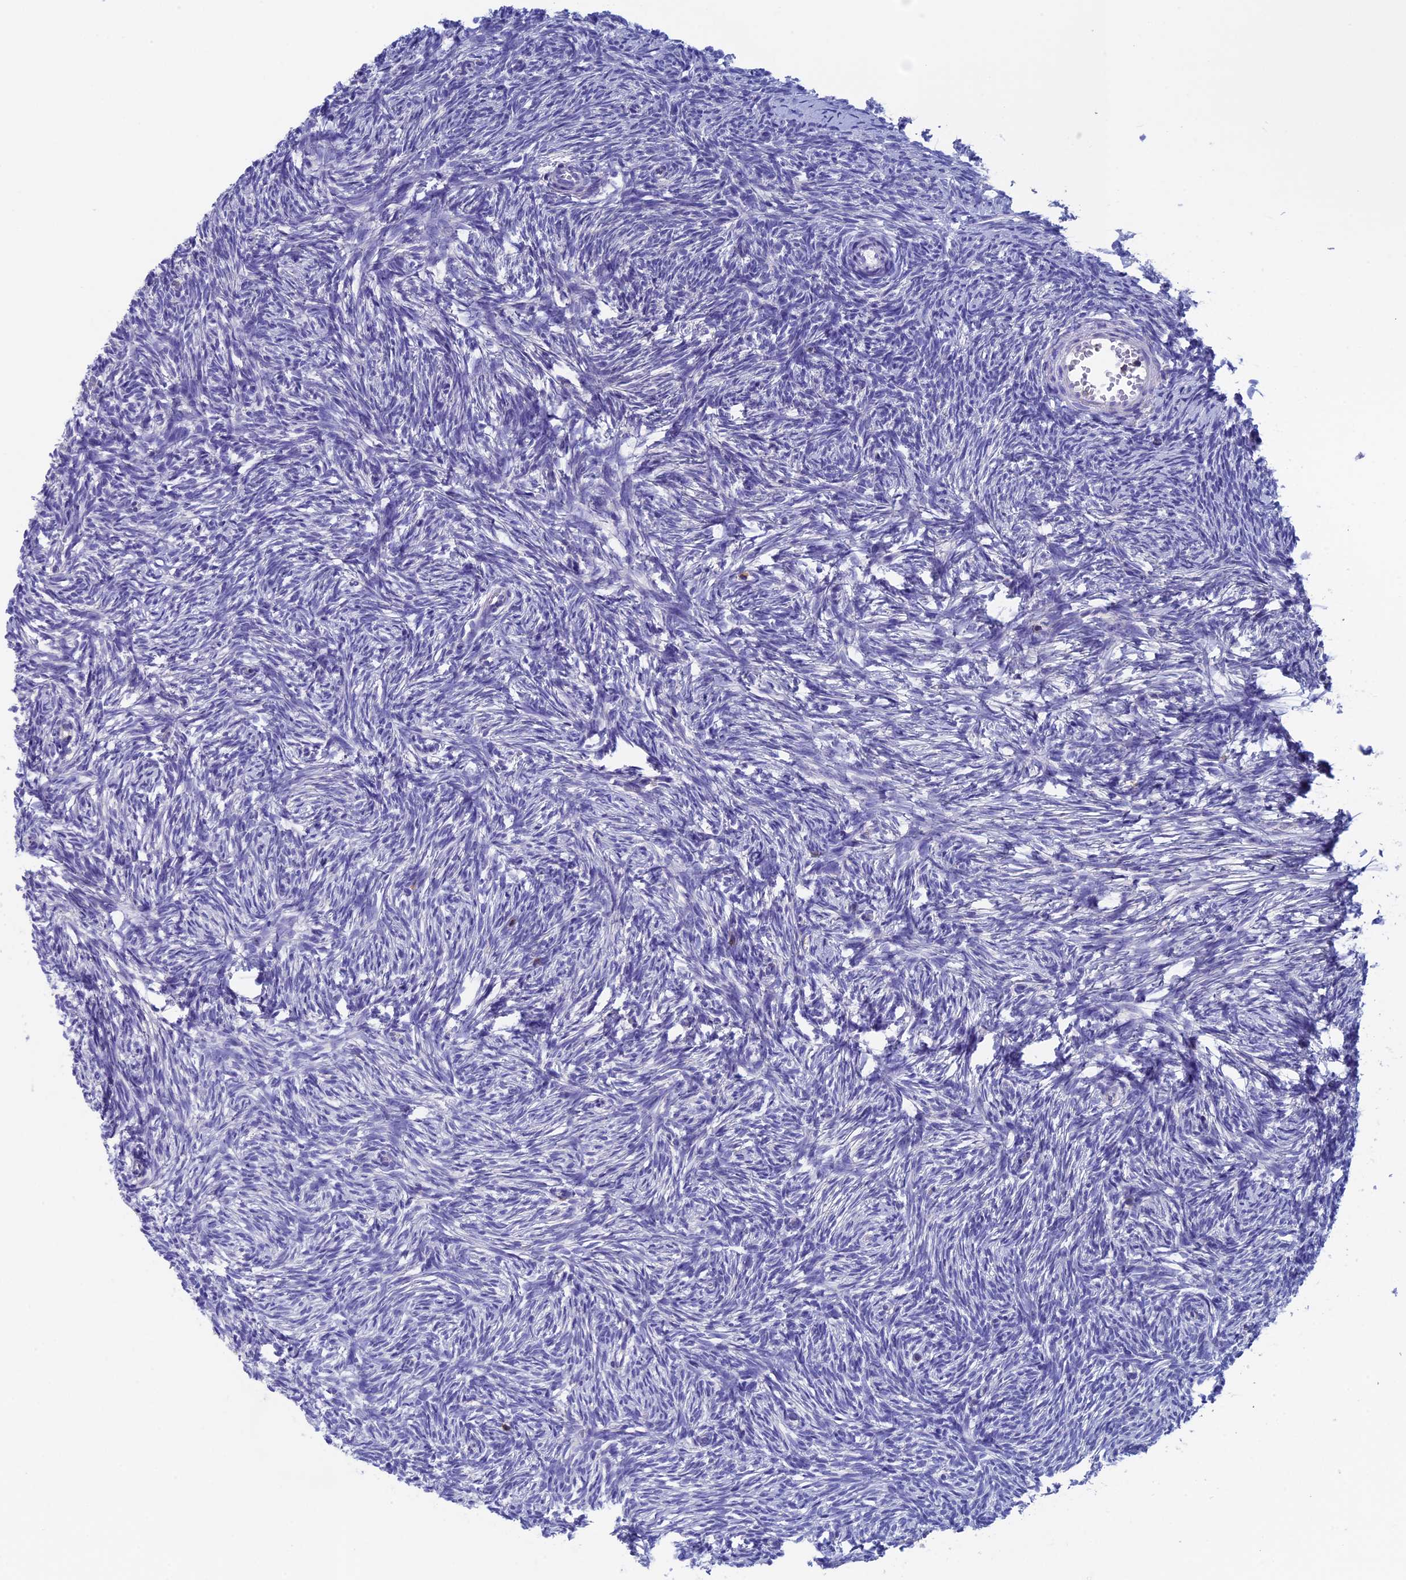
{"staining": {"intensity": "negative", "quantity": "none", "location": "none"}, "tissue": "ovary", "cell_type": "Ovarian stroma cells", "image_type": "normal", "snomed": [{"axis": "morphology", "description": "Normal tissue, NOS"}, {"axis": "topography", "description": "Ovary"}], "caption": "This is a histopathology image of immunohistochemistry staining of benign ovary, which shows no staining in ovarian stroma cells.", "gene": "SEPTIN1", "patient": {"sex": "female", "age": 51}}